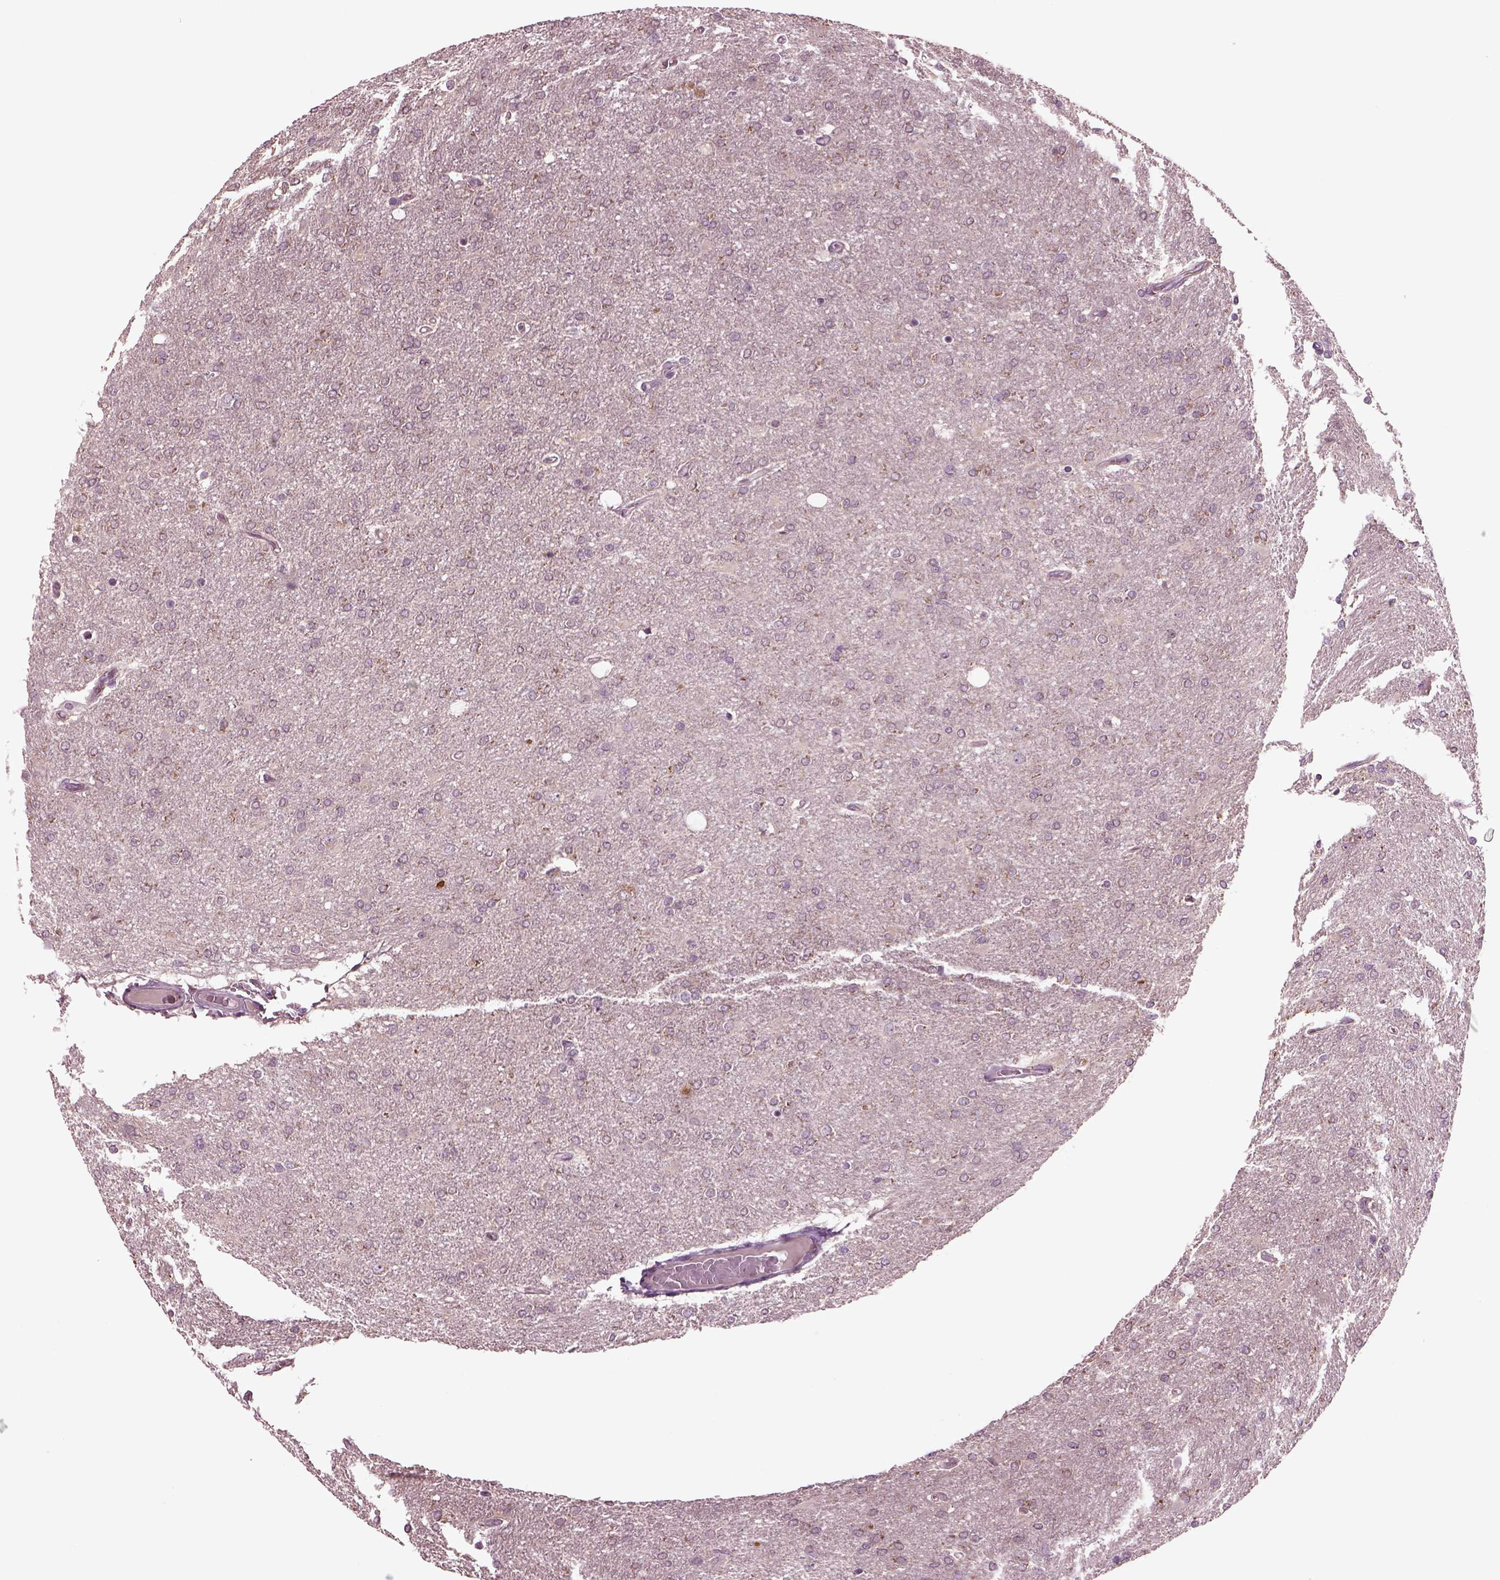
{"staining": {"intensity": "weak", "quantity": "<25%", "location": "cytoplasmic/membranous"}, "tissue": "glioma", "cell_type": "Tumor cells", "image_type": "cancer", "snomed": [{"axis": "morphology", "description": "Glioma, malignant, High grade"}, {"axis": "topography", "description": "Cerebral cortex"}], "caption": "Immunohistochemistry histopathology image of neoplastic tissue: human glioma stained with DAB demonstrates no significant protein staining in tumor cells. The staining is performed using DAB (3,3'-diaminobenzidine) brown chromogen with nuclei counter-stained in using hematoxylin.", "gene": "CLCN4", "patient": {"sex": "male", "age": 70}}